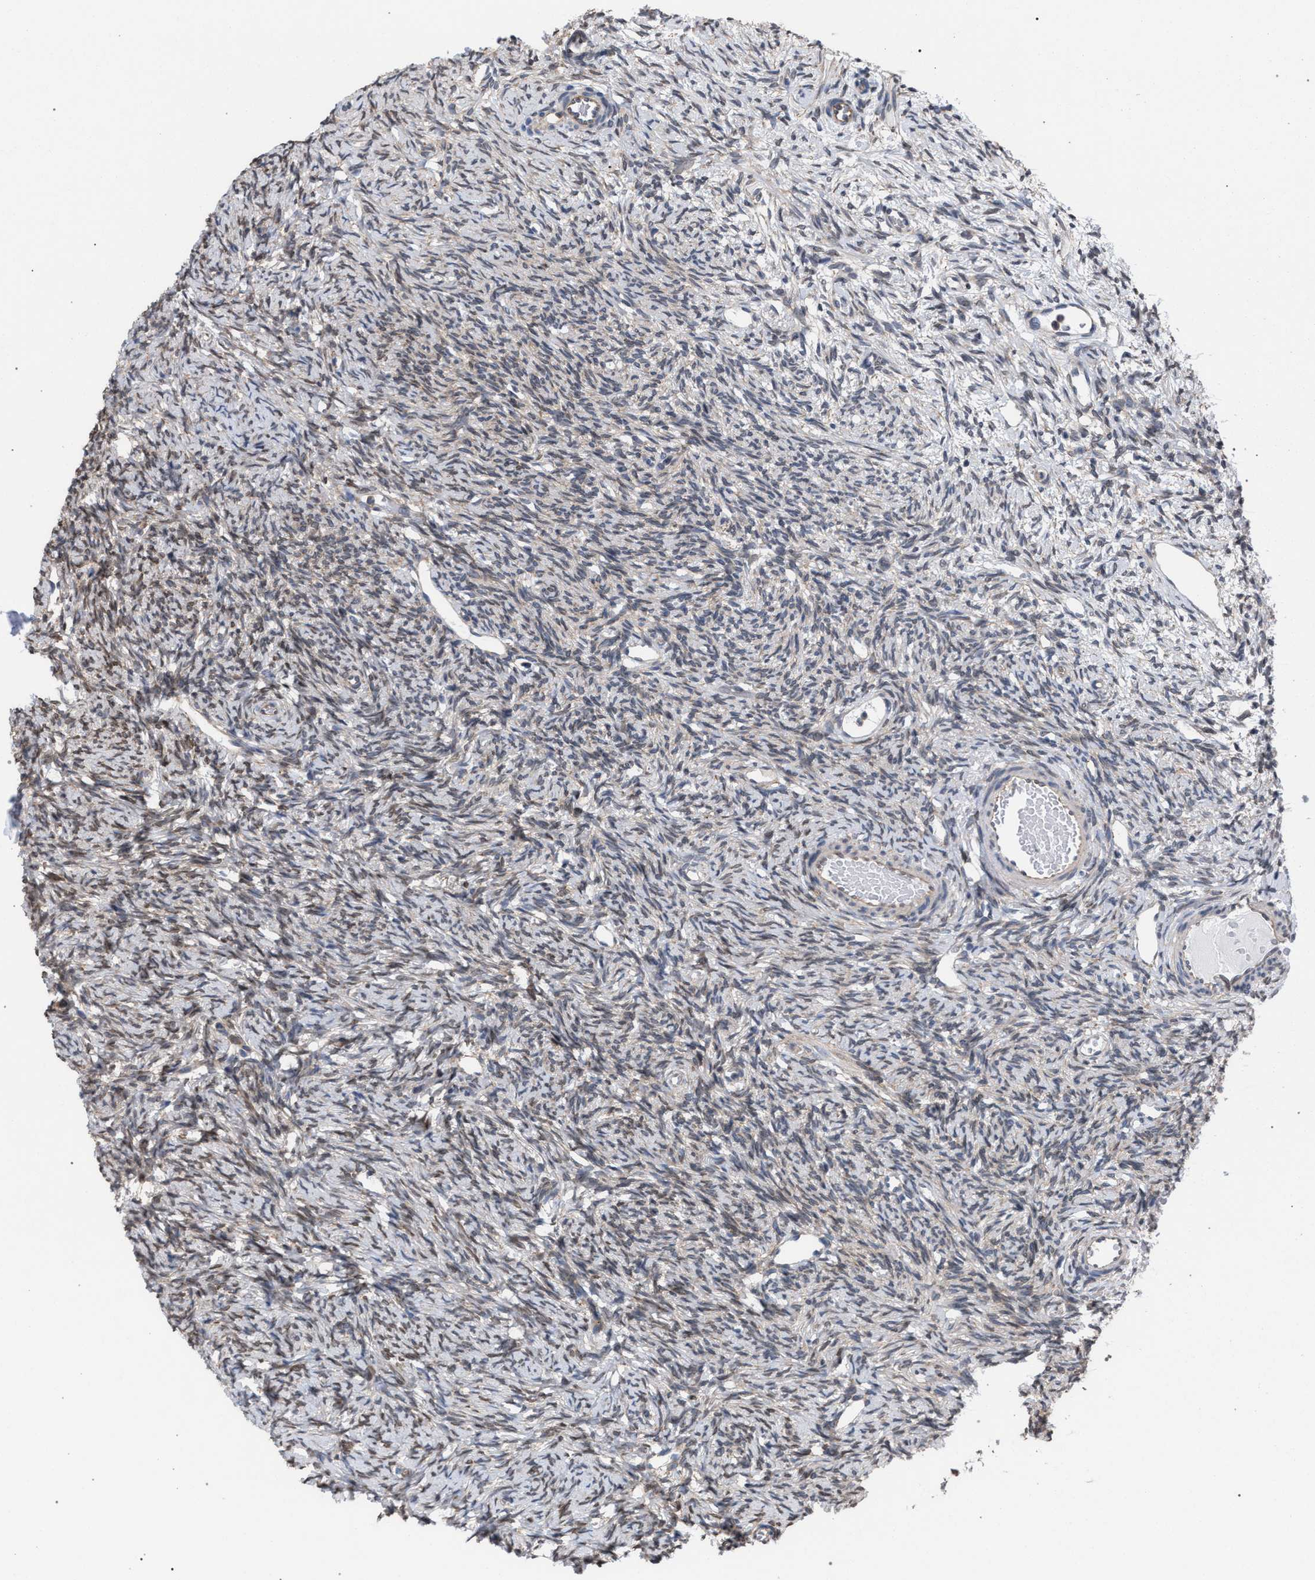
{"staining": {"intensity": "weak", "quantity": "25%-75%", "location": "cytoplasmic/membranous"}, "tissue": "ovary", "cell_type": "Ovarian stroma cells", "image_type": "normal", "snomed": [{"axis": "morphology", "description": "Normal tissue, NOS"}, {"axis": "topography", "description": "Ovary"}], "caption": "This photomicrograph displays IHC staining of normal human ovary, with low weak cytoplasmic/membranous positivity in approximately 25%-75% of ovarian stroma cells.", "gene": "ARPC5L", "patient": {"sex": "female", "age": 33}}